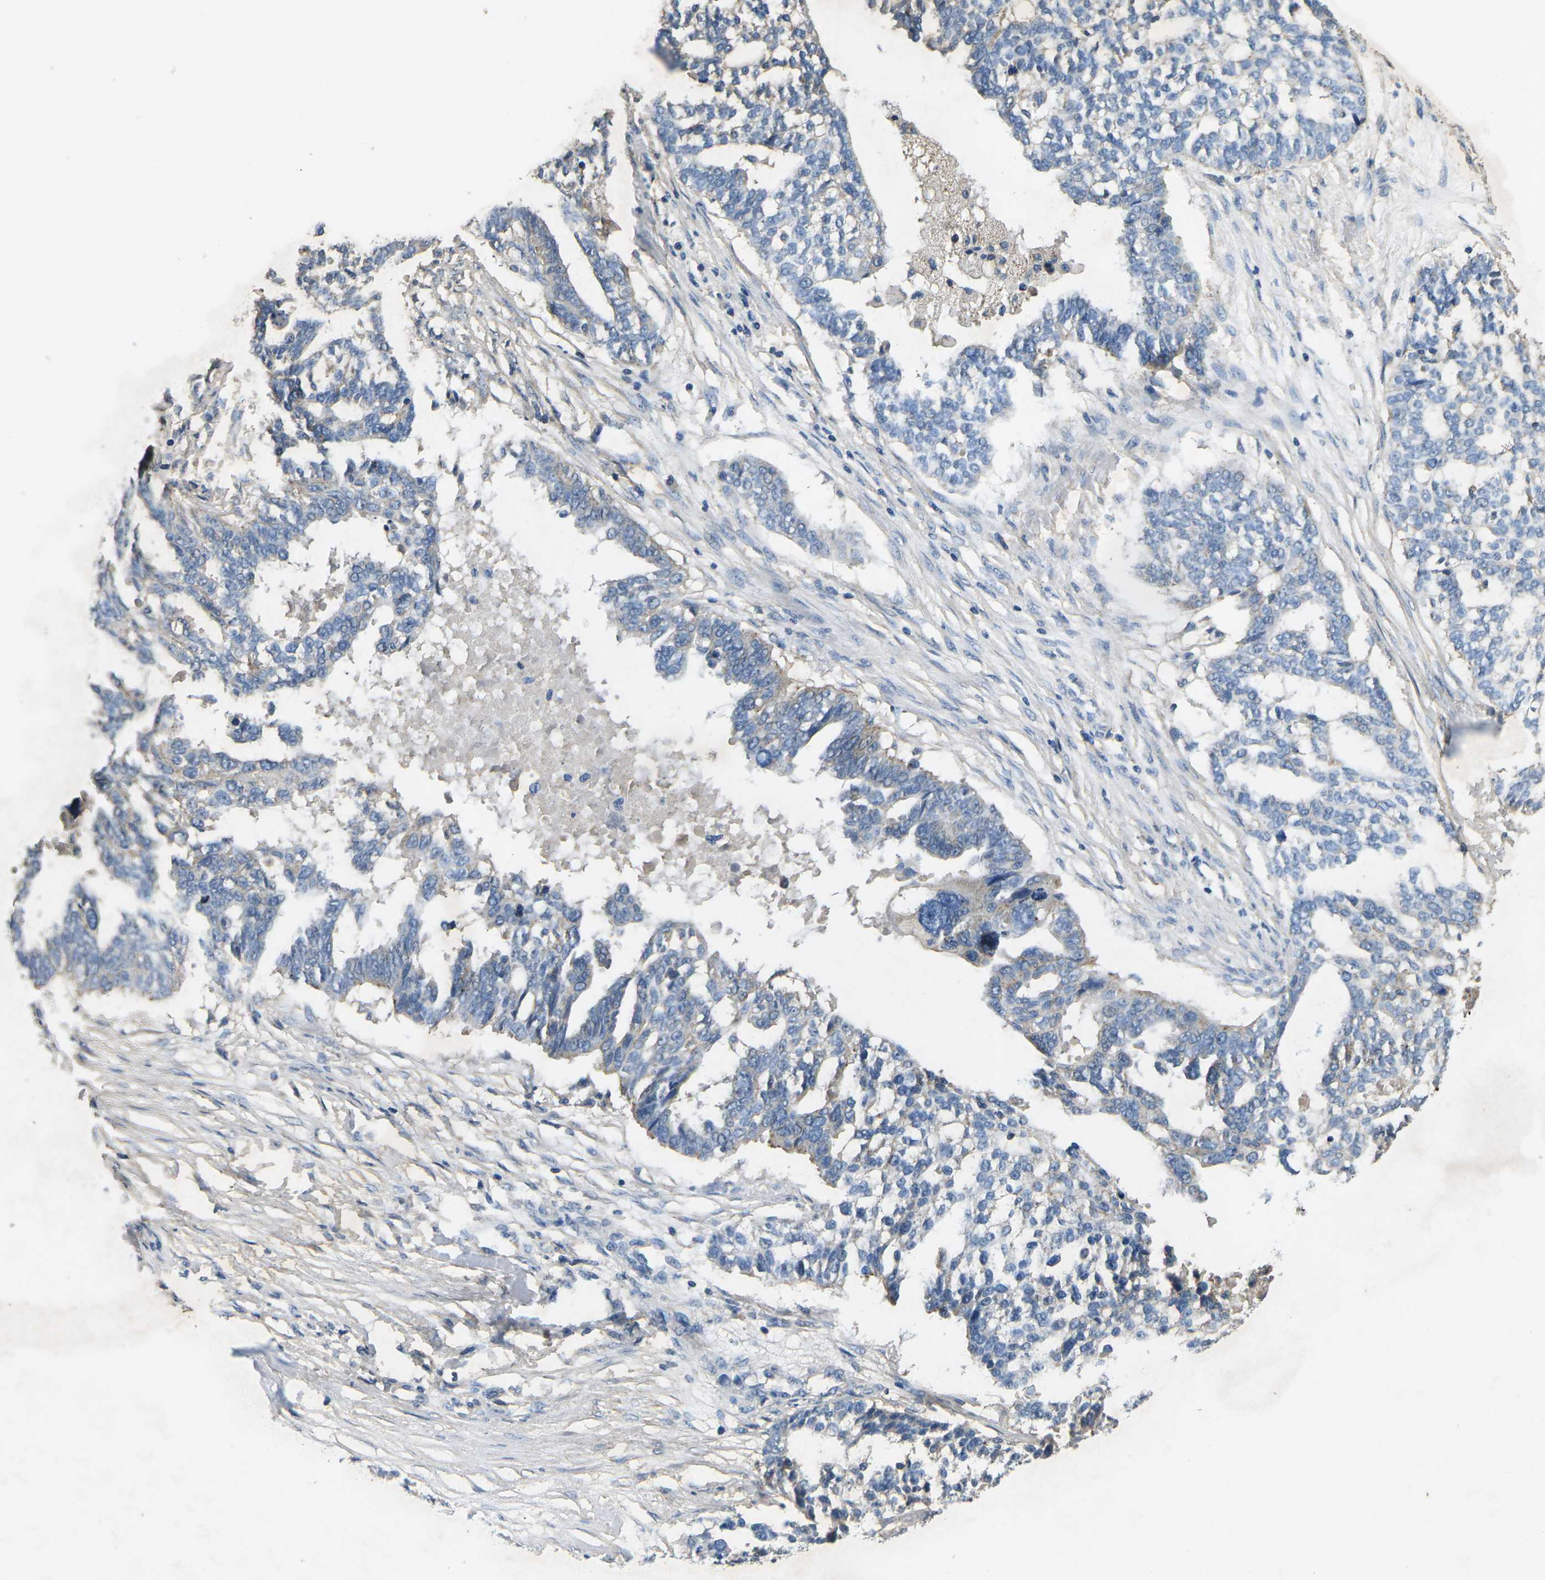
{"staining": {"intensity": "negative", "quantity": "none", "location": "none"}, "tissue": "ovarian cancer", "cell_type": "Tumor cells", "image_type": "cancer", "snomed": [{"axis": "morphology", "description": "Cystadenocarcinoma, serous, NOS"}, {"axis": "topography", "description": "Ovary"}], "caption": "High power microscopy image of an immunohistochemistry (IHC) image of ovarian cancer, revealing no significant positivity in tumor cells.", "gene": "PDCD6IP", "patient": {"sex": "female", "age": 59}}